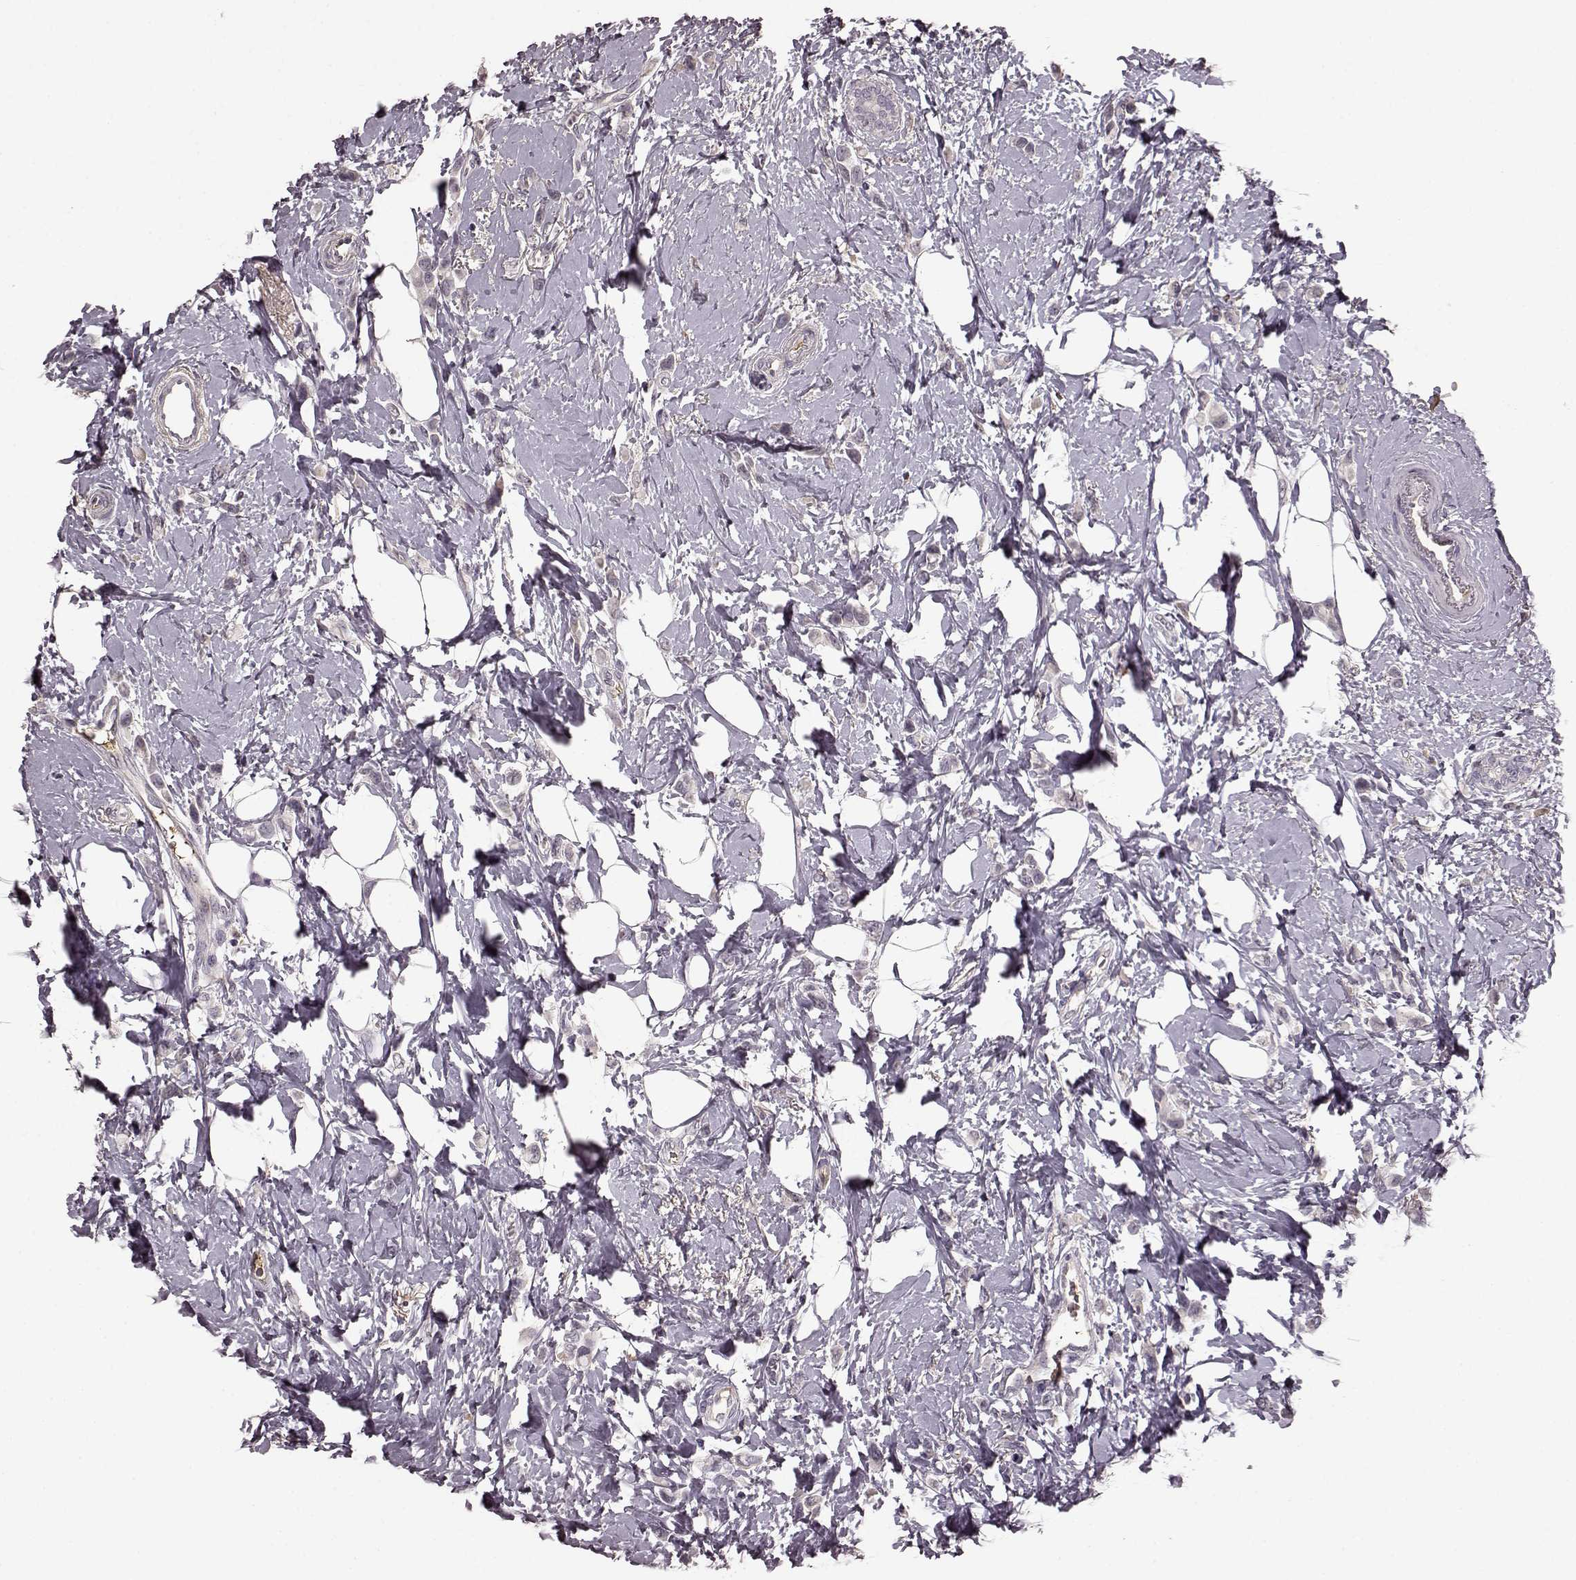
{"staining": {"intensity": "negative", "quantity": "none", "location": "none"}, "tissue": "breast cancer", "cell_type": "Tumor cells", "image_type": "cancer", "snomed": [{"axis": "morphology", "description": "Lobular carcinoma"}, {"axis": "topography", "description": "Breast"}], "caption": "An IHC image of lobular carcinoma (breast) is shown. There is no staining in tumor cells of lobular carcinoma (breast). Nuclei are stained in blue.", "gene": "NRL", "patient": {"sex": "female", "age": 66}}